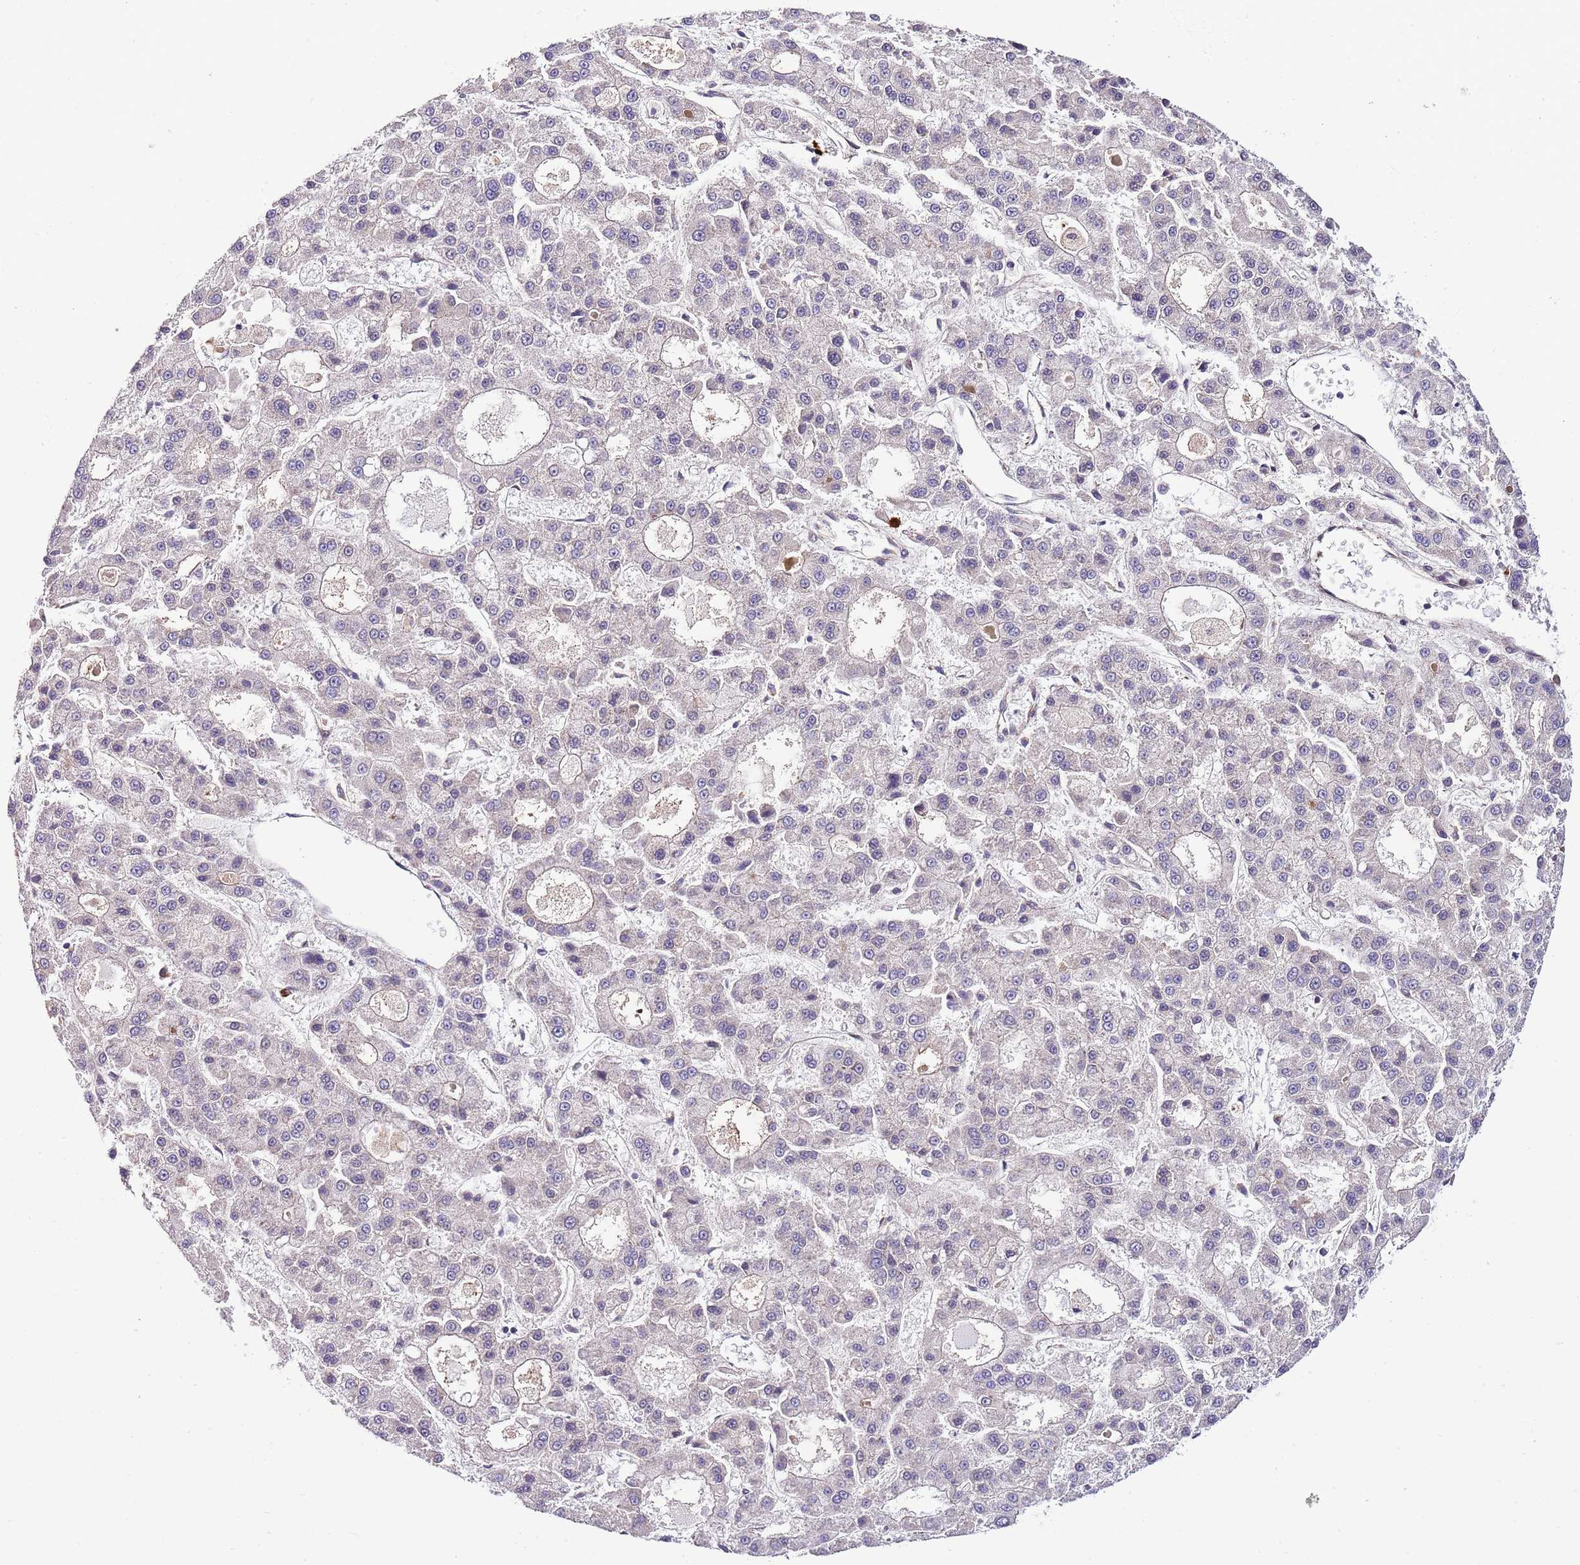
{"staining": {"intensity": "negative", "quantity": "none", "location": "none"}, "tissue": "liver cancer", "cell_type": "Tumor cells", "image_type": "cancer", "snomed": [{"axis": "morphology", "description": "Carcinoma, Hepatocellular, NOS"}, {"axis": "topography", "description": "Liver"}], "caption": "Immunohistochemistry micrograph of neoplastic tissue: human liver cancer stained with DAB displays no significant protein positivity in tumor cells.", "gene": "DONSON", "patient": {"sex": "male", "age": 70}}